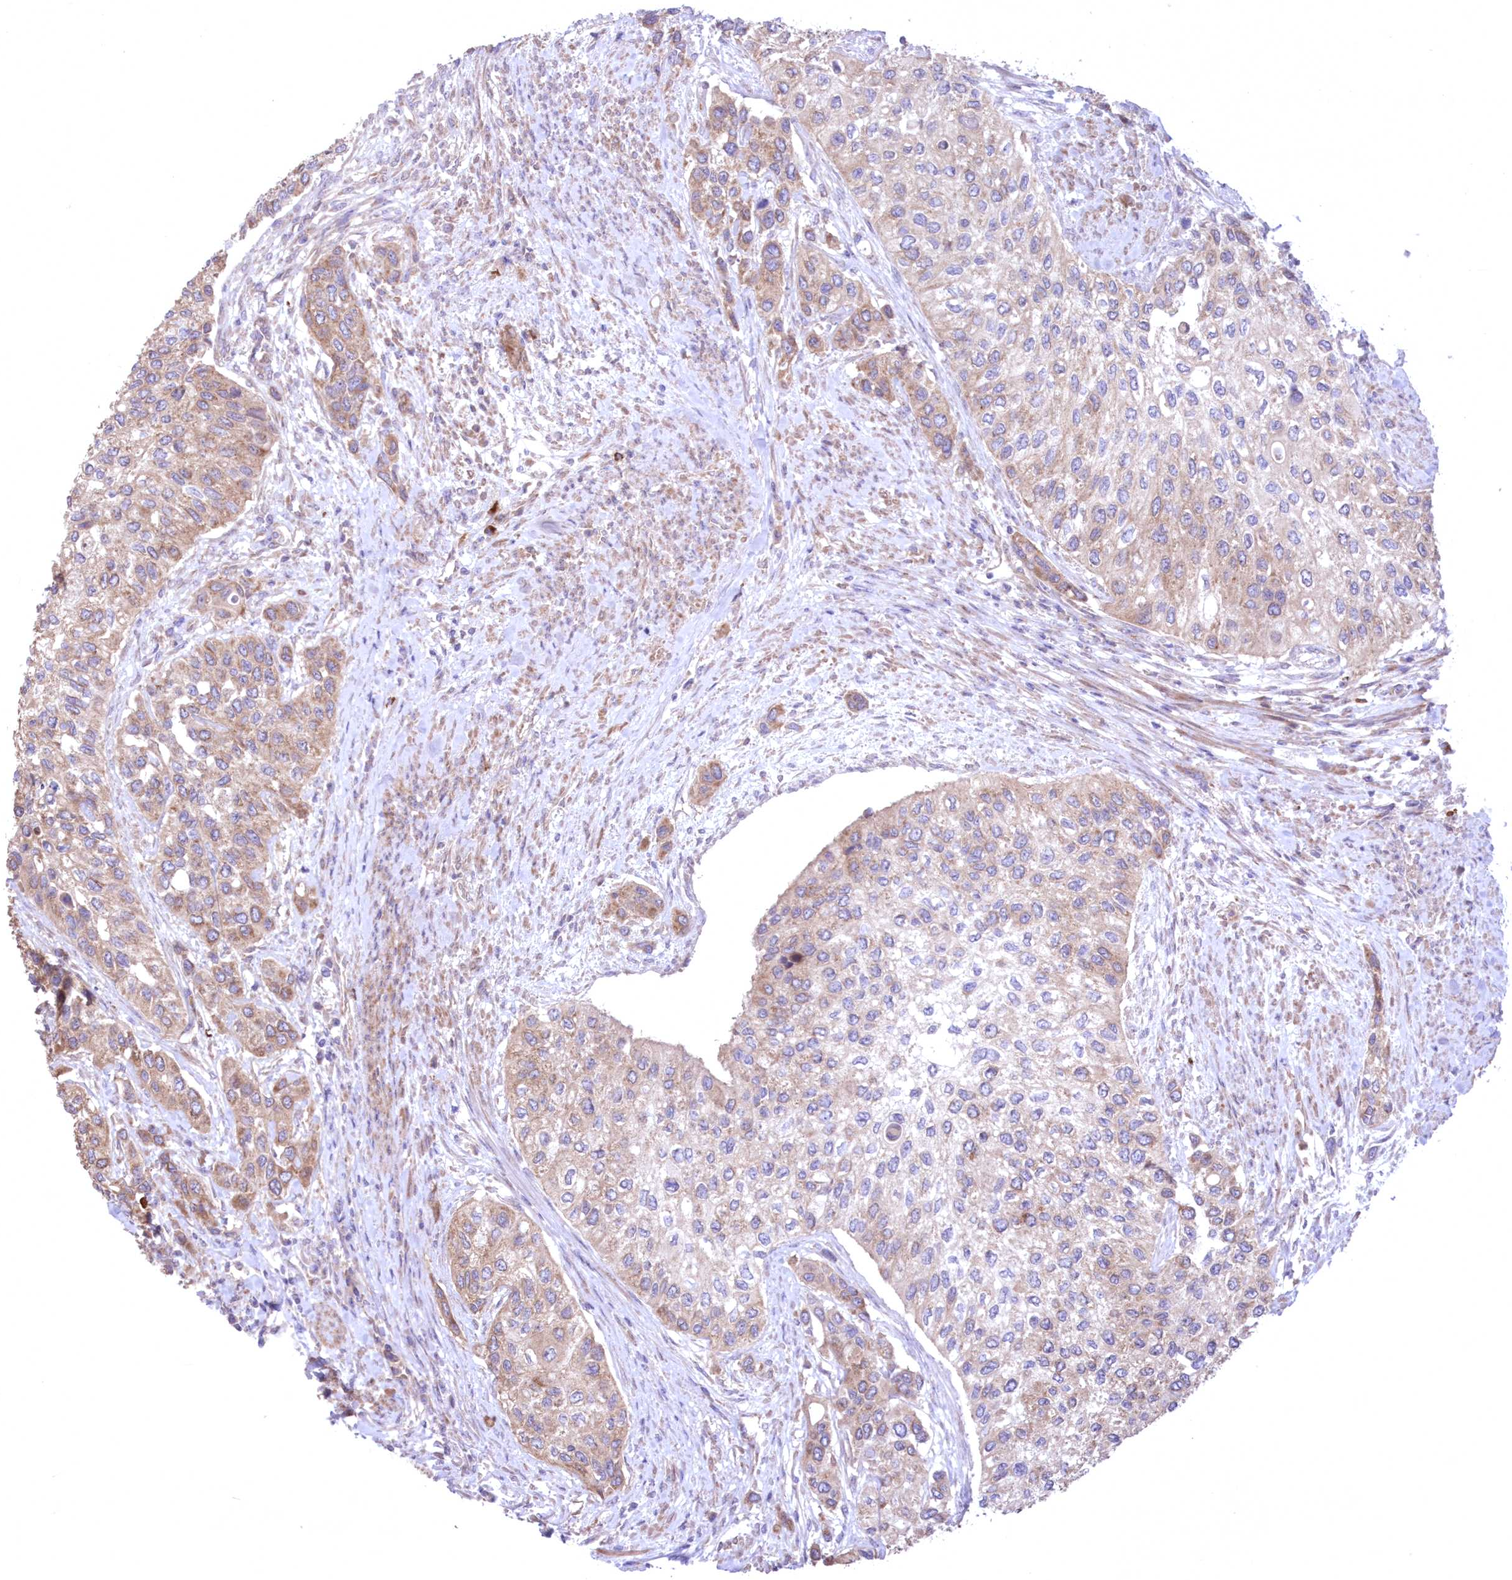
{"staining": {"intensity": "moderate", "quantity": "25%-75%", "location": "cytoplasmic/membranous"}, "tissue": "urothelial cancer", "cell_type": "Tumor cells", "image_type": "cancer", "snomed": [{"axis": "morphology", "description": "Normal tissue, NOS"}, {"axis": "morphology", "description": "Urothelial carcinoma, High grade"}, {"axis": "topography", "description": "Vascular tissue"}, {"axis": "topography", "description": "Urinary bladder"}], "caption": "Immunohistochemical staining of human urothelial cancer shows medium levels of moderate cytoplasmic/membranous positivity in about 25%-75% of tumor cells.", "gene": "MTRF1L", "patient": {"sex": "female", "age": 56}}